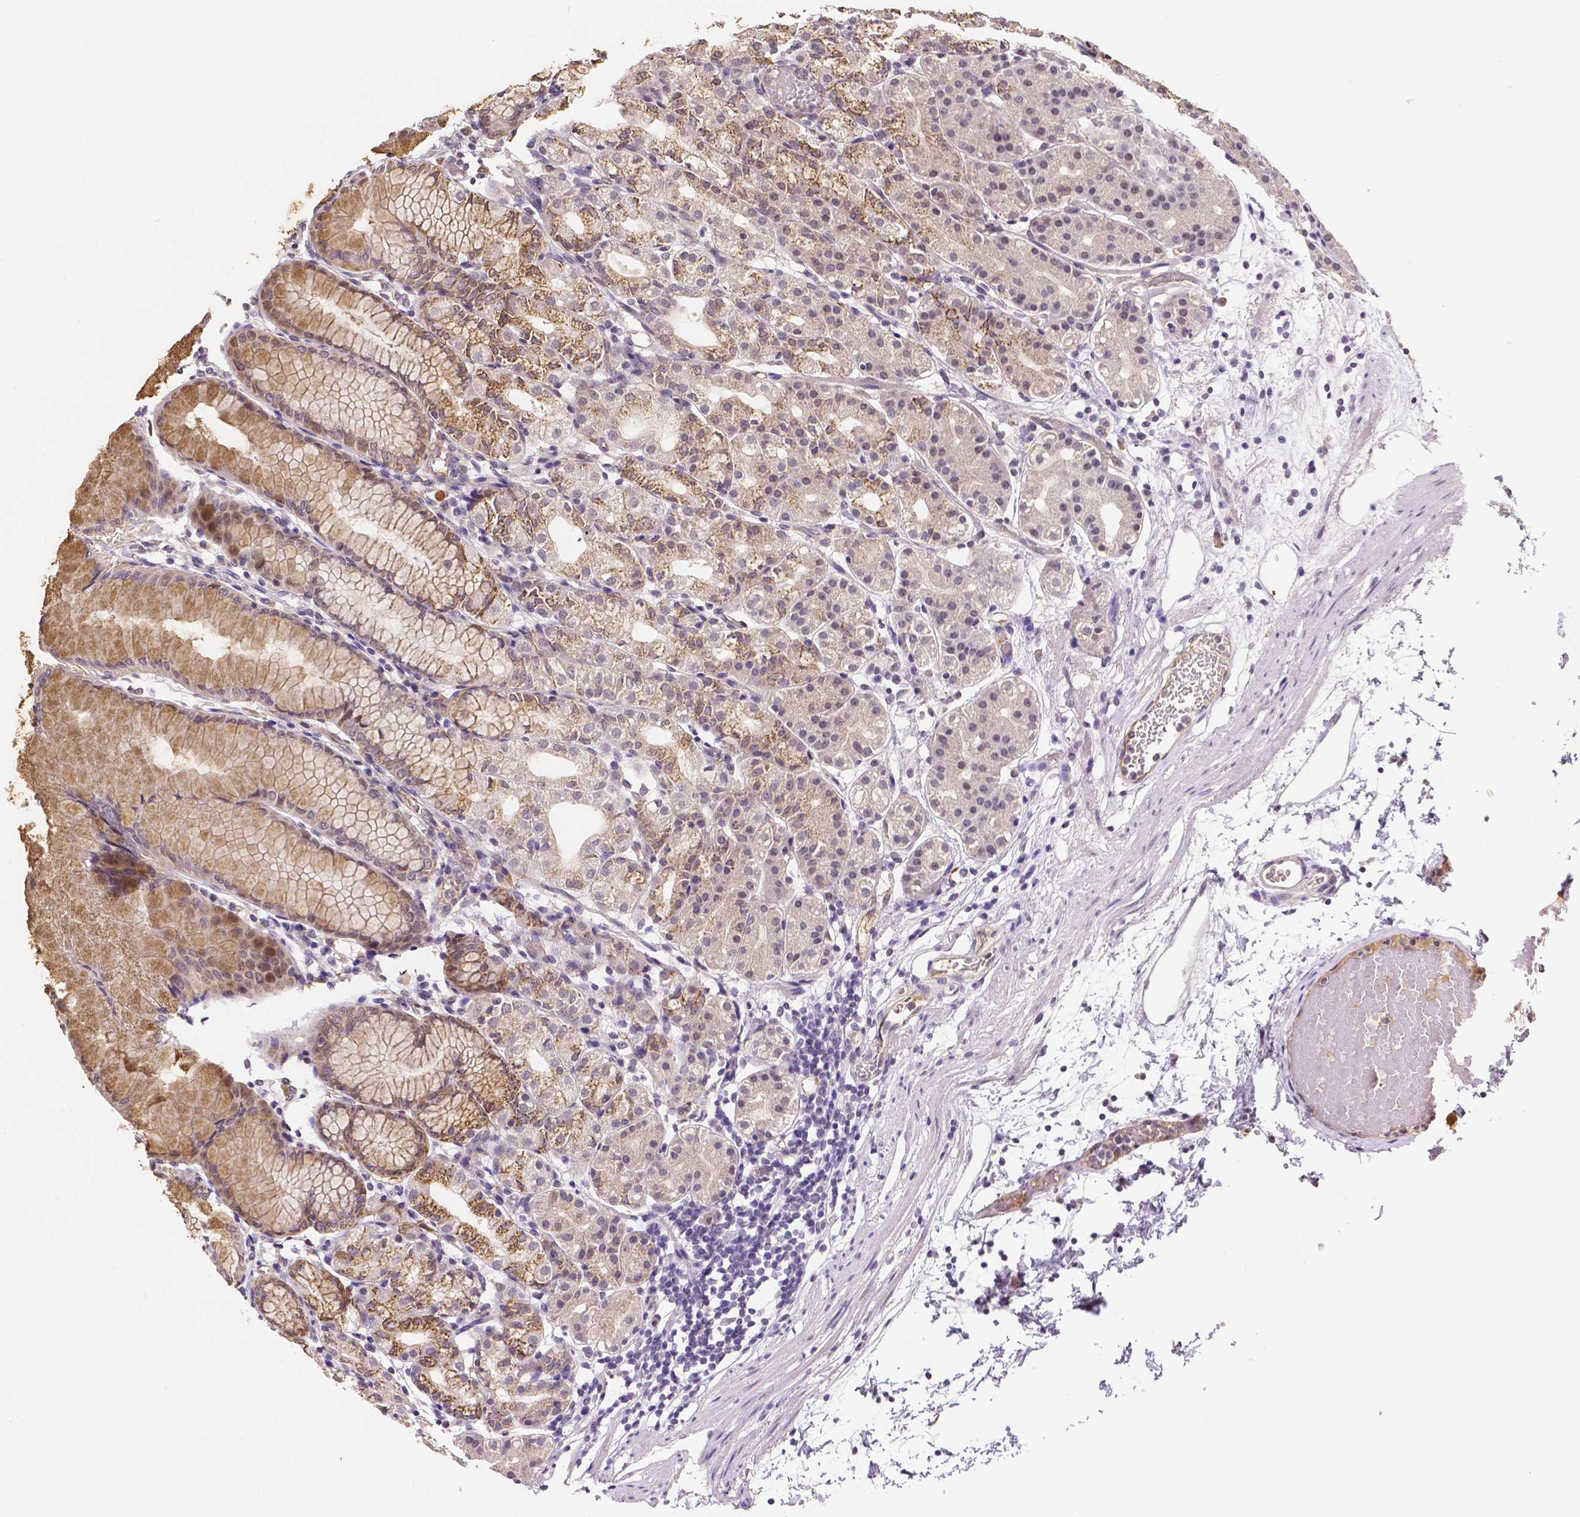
{"staining": {"intensity": "moderate", "quantity": "<25%", "location": "cytoplasmic/membranous"}, "tissue": "stomach", "cell_type": "Glandular cells", "image_type": "normal", "snomed": [{"axis": "morphology", "description": "Normal tissue, NOS"}, {"axis": "topography", "description": "Stomach"}], "caption": "A brown stain labels moderate cytoplasmic/membranous positivity of a protein in glandular cells of benign stomach.", "gene": "ELAVL2", "patient": {"sex": "female", "age": 57}}